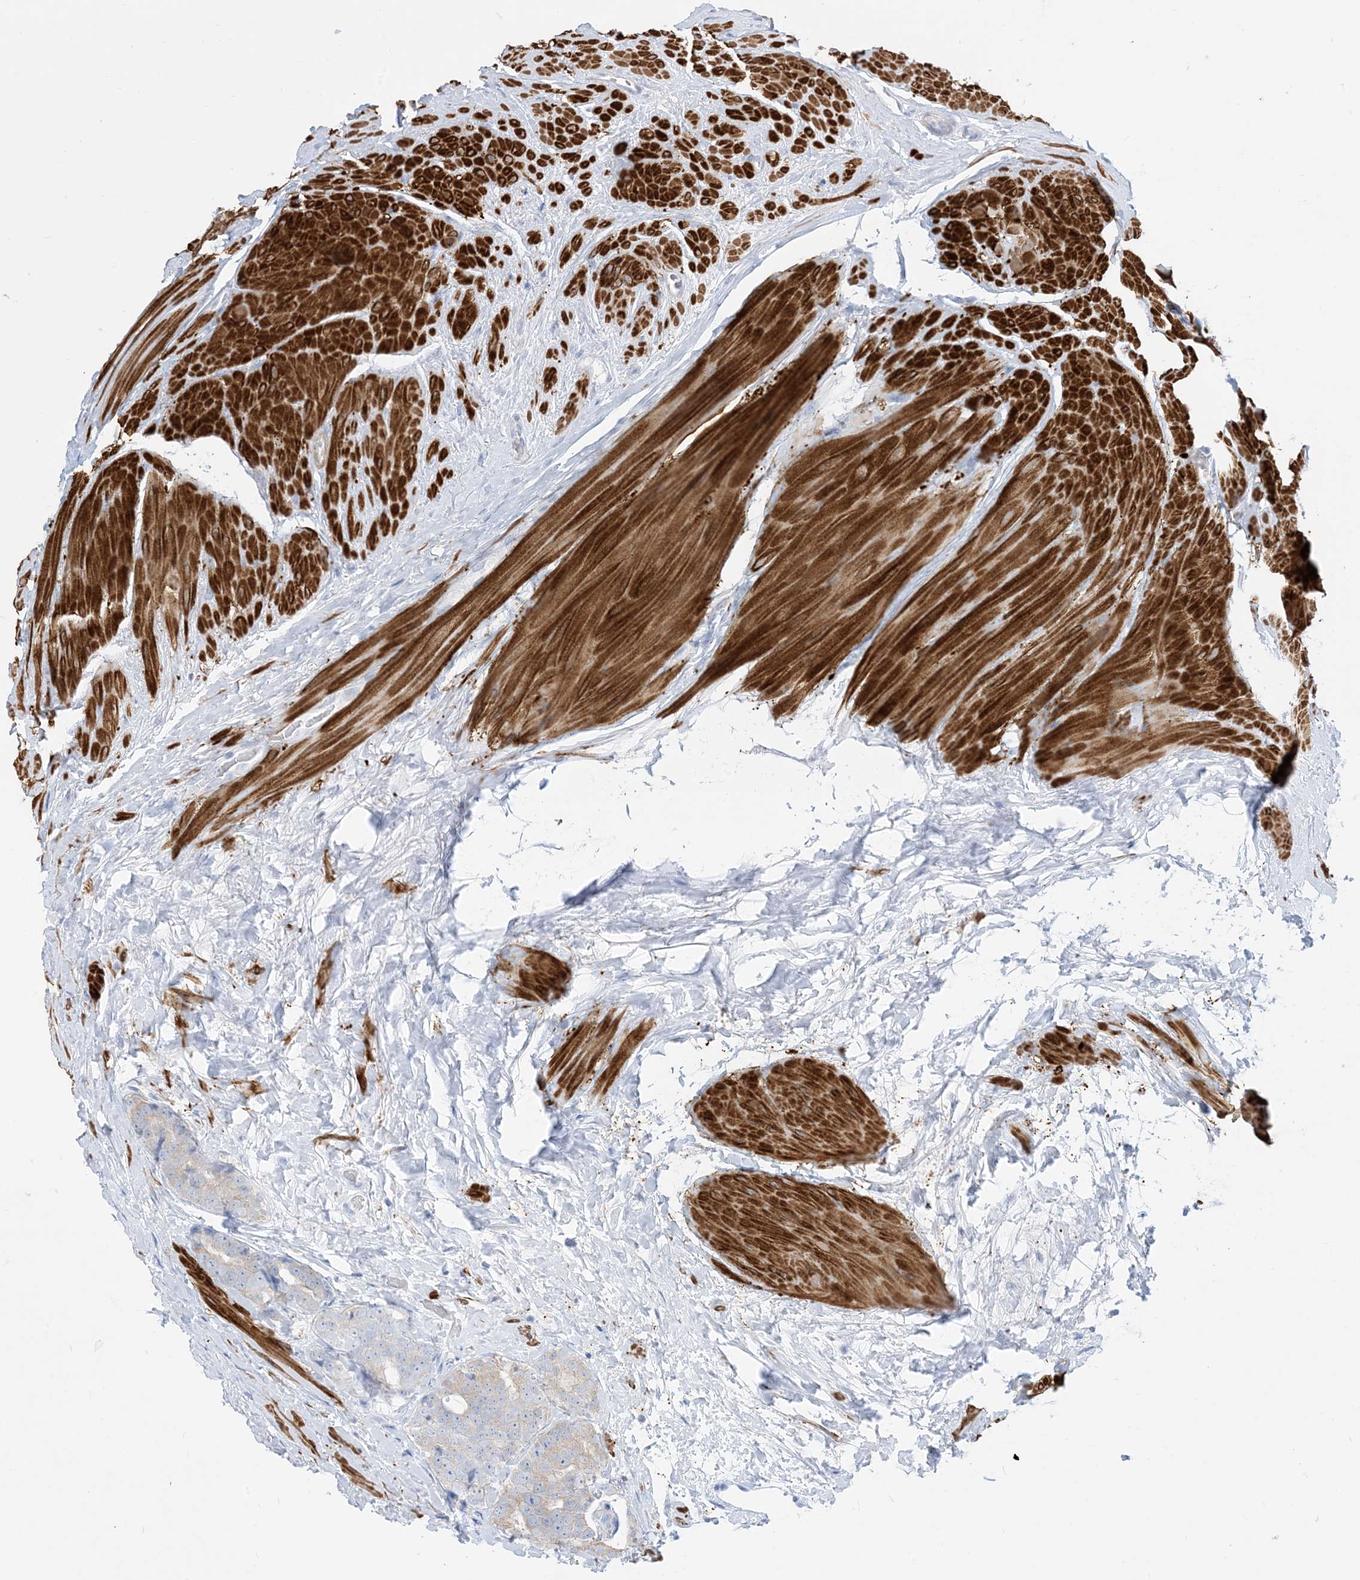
{"staining": {"intensity": "negative", "quantity": "none", "location": "none"}, "tissue": "prostate cancer", "cell_type": "Tumor cells", "image_type": "cancer", "snomed": [{"axis": "morphology", "description": "Adenocarcinoma, High grade"}, {"axis": "topography", "description": "Prostate"}], "caption": "Prostate high-grade adenocarcinoma was stained to show a protein in brown. There is no significant expression in tumor cells.", "gene": "MARS2", "patient": {"sex": "male", "age": 56}}